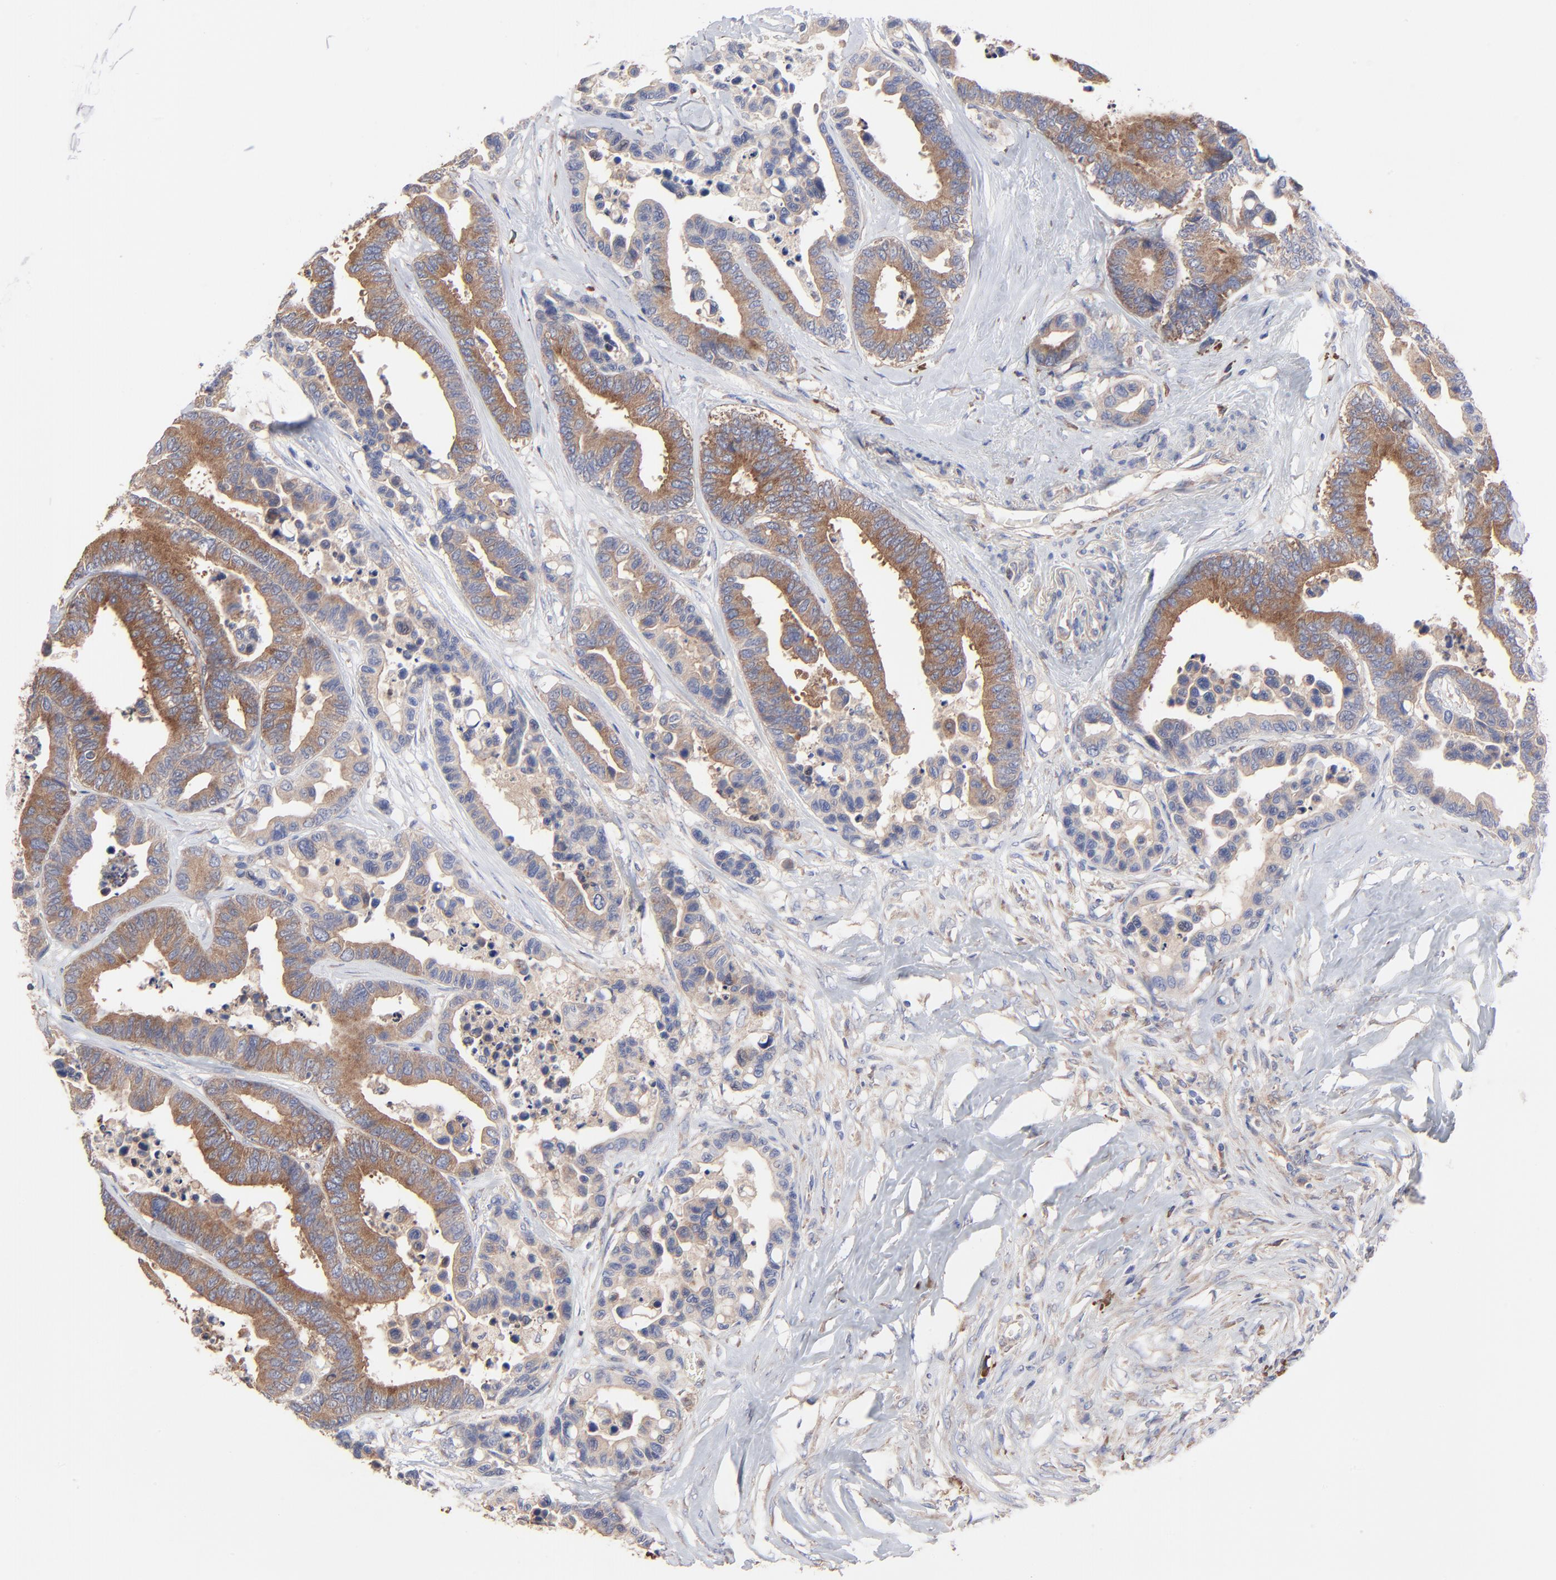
{"staining": {"intensity": "moderate", "quantity": ">75%", "location": "cytoplasmic/membranous"}, "tissue": "colorectal cancer", "cell_type": "Tumor cells", "image_type": "cancer", "snomed": [{"axis": "morphology", "description": "Adenocarcinoma, NOS"}, {"axis": "topography", "description": "Colon"}], "caption": "Protein expression analysis of human adenocarcinoma (colorectal) reveals moderate cytoplasmic/membranous positivity in approximately >75% of tumor cells.", "gene": "PPFIBP2", "patient": {"sex": "male", "age": 82}}